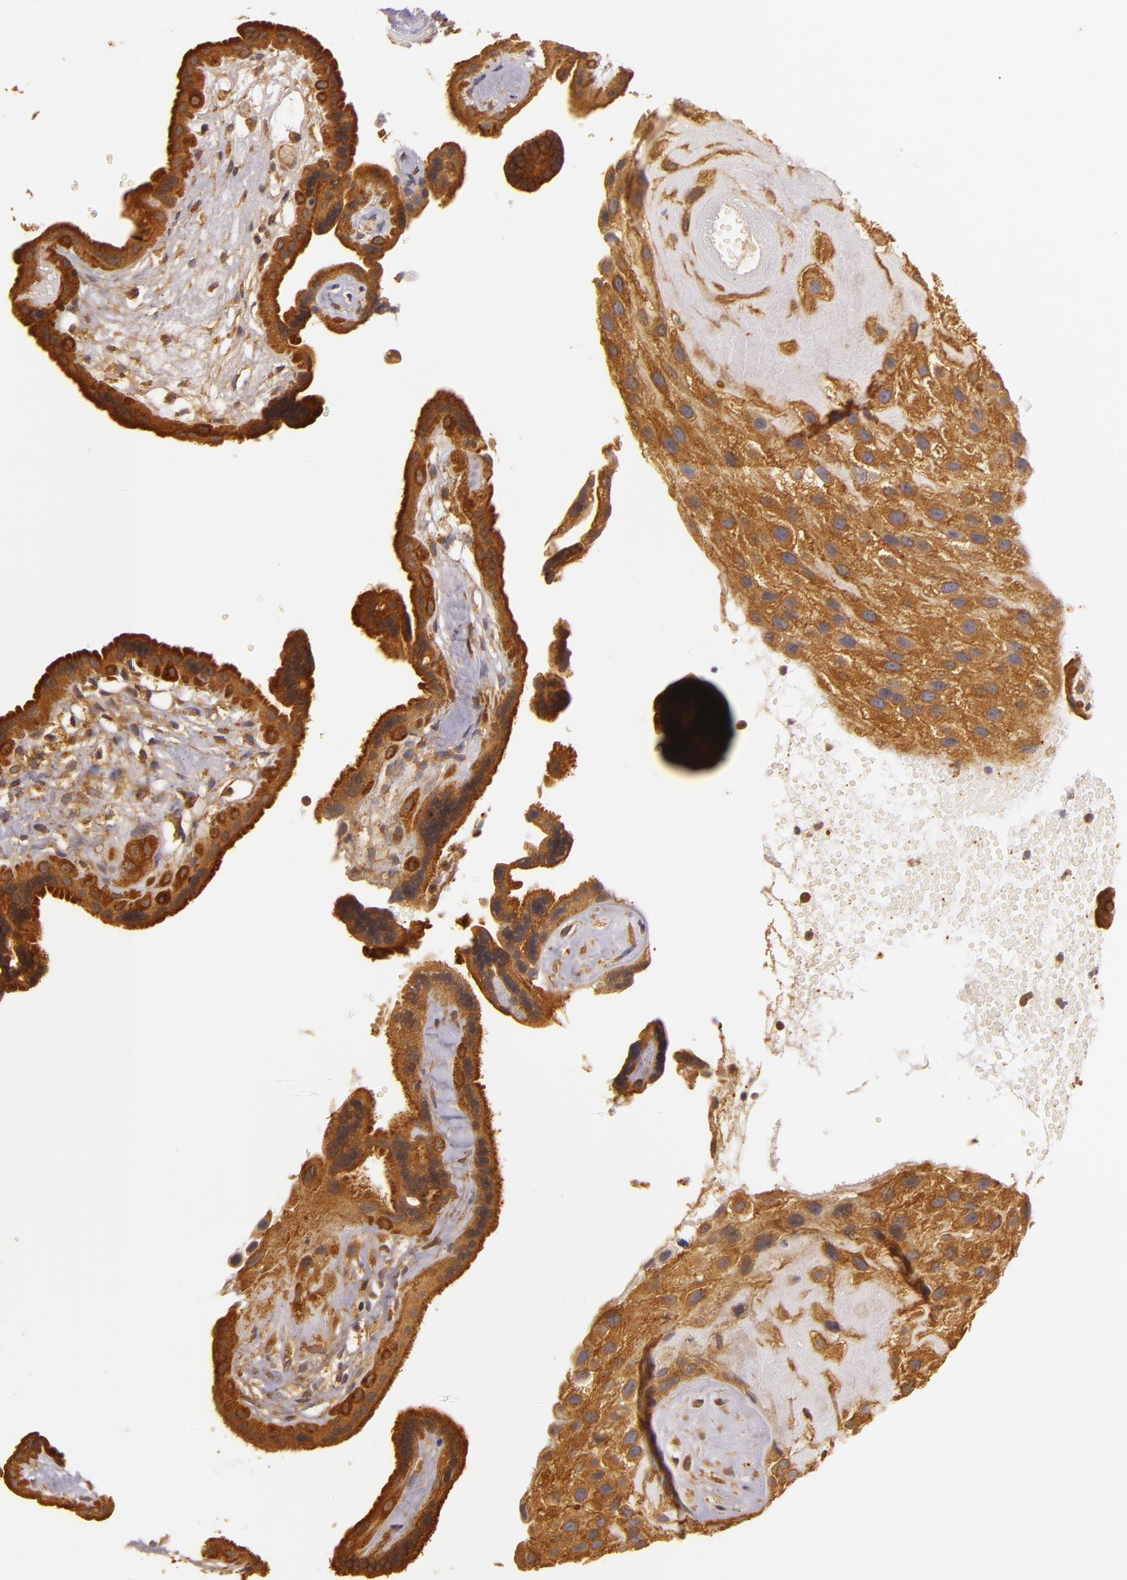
{"staining": {"intensity": "strong", "quantity": ">75%", "location": "cytoplasmic/membranous"}, "tissue": "placenta", "cell_type": "Trophoblastic cells", "image_type": "normal", "snomed": [{"axis": "morphology", "description": "Normal tissue, NOS"}, {"axis": "topography", "description": "Placenta"}], "caption": "High-magnification brightfield microscopy of unremarkable placenta stained with DAB (3,3'-diaminobenzidine) (brown) and counterstained with hematoxylin (blue). trophoblastic cells exhibit strong cytoplasmic/membranous positivity is seen in about>75% of cells. The protein of interest is shown in brown color, while the nuclei are stained blue.", "gene": "TOM1", "patient": {"sex": "female", "age": 32}}